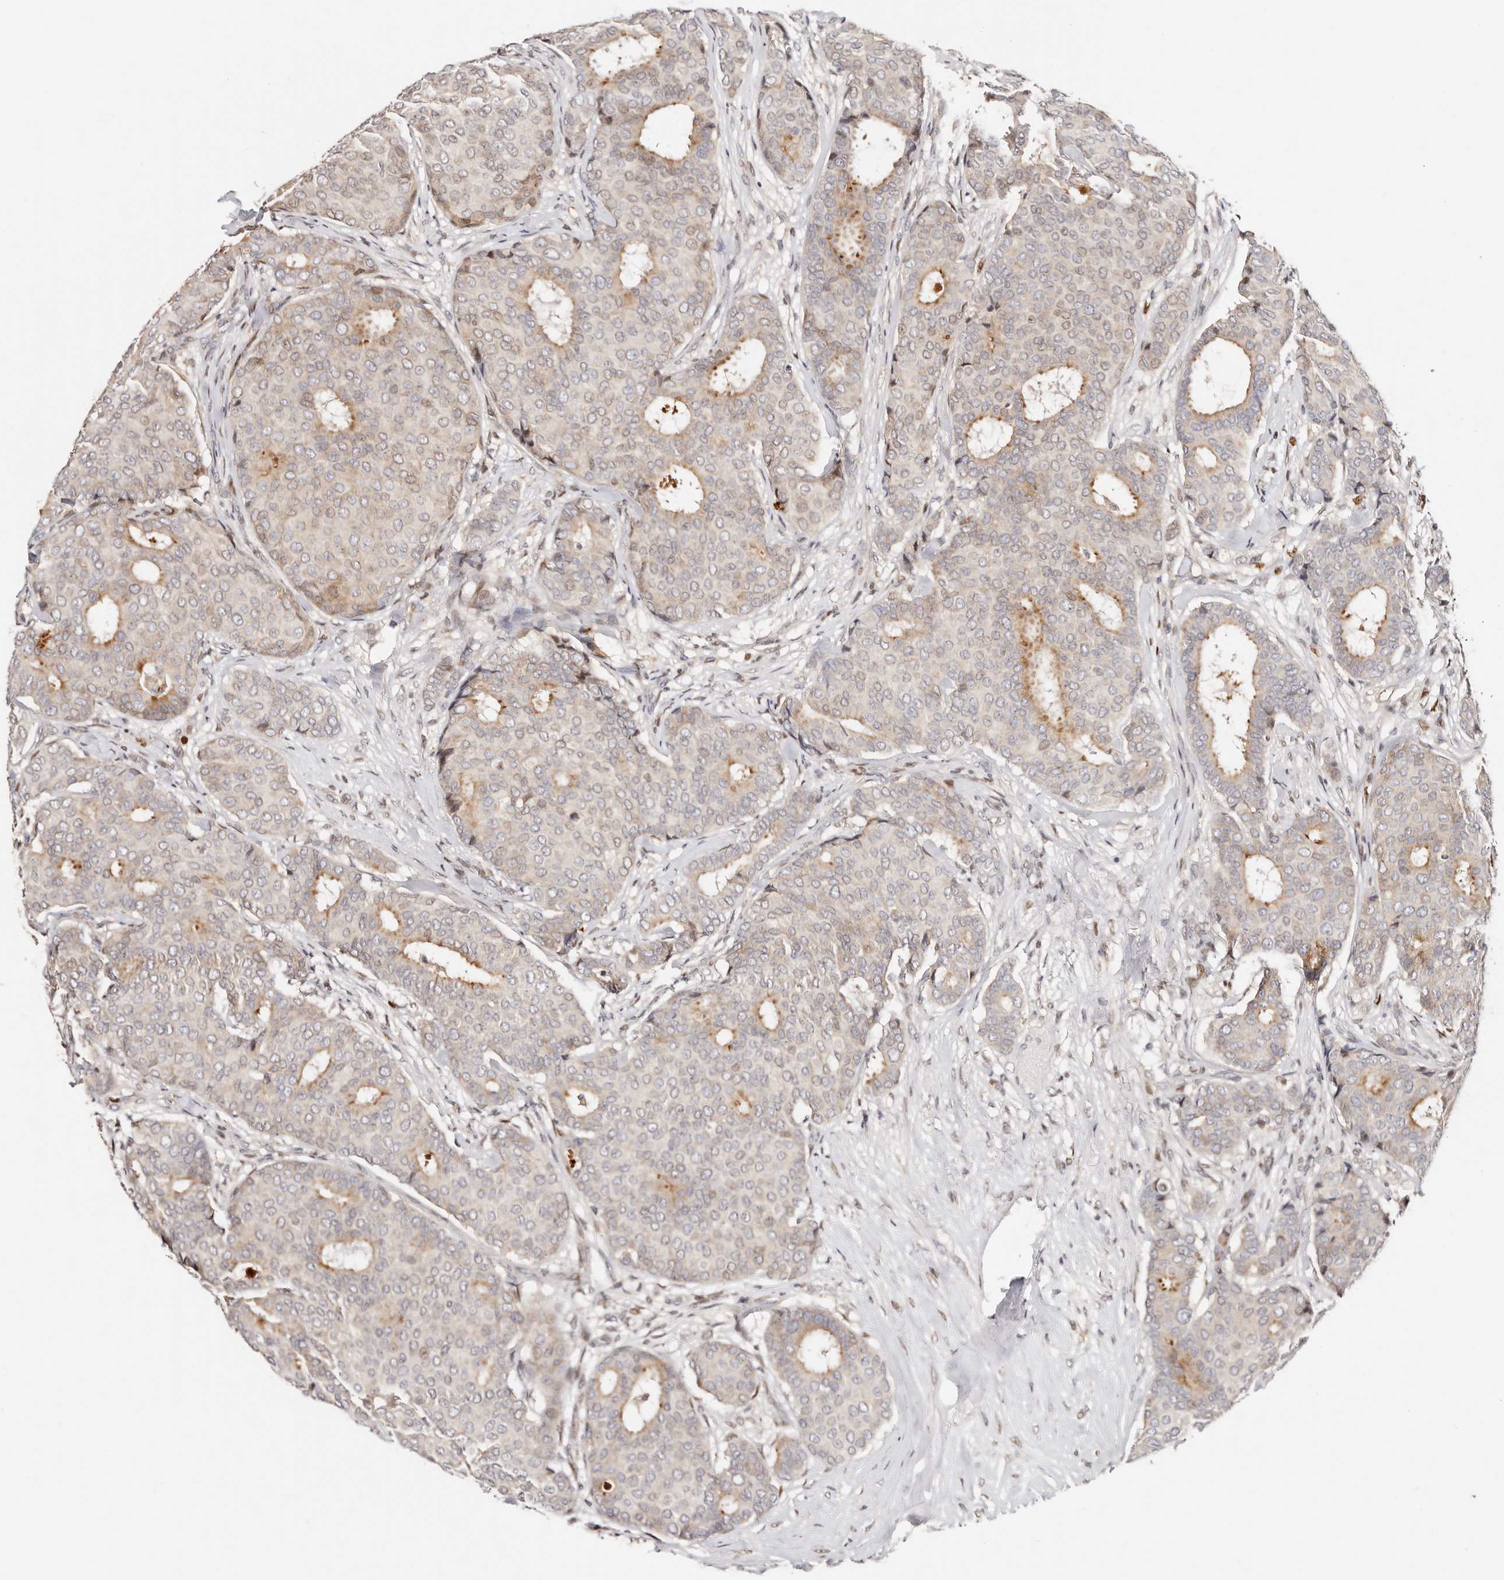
{"staining": {"intensity": "weak", "quantity": "<25%", "location": "cytoplasmic/membranous"}, "tissue": "breast cancer", "cell_type": "Tumor cells", "image_type": "cancer", "snomed": [{"axis": "morphology", "description": "Duct carcinoma"}, {"axis": "topography", "description": "Breast"}], "caption": "High power microscopy image of an immunohistochemistry (IHC) histopathology image of breast infiltrating ductal carcinoma, revealing no significant positivity in tumor cells. The staining is performed using DAB (3,3'-diaminobenzidine) brown chromogen with nuclei counter-stained in using hematoxylin.", "gene": "IQGAP3", "patient": {"sex": "female", "age": 75}}